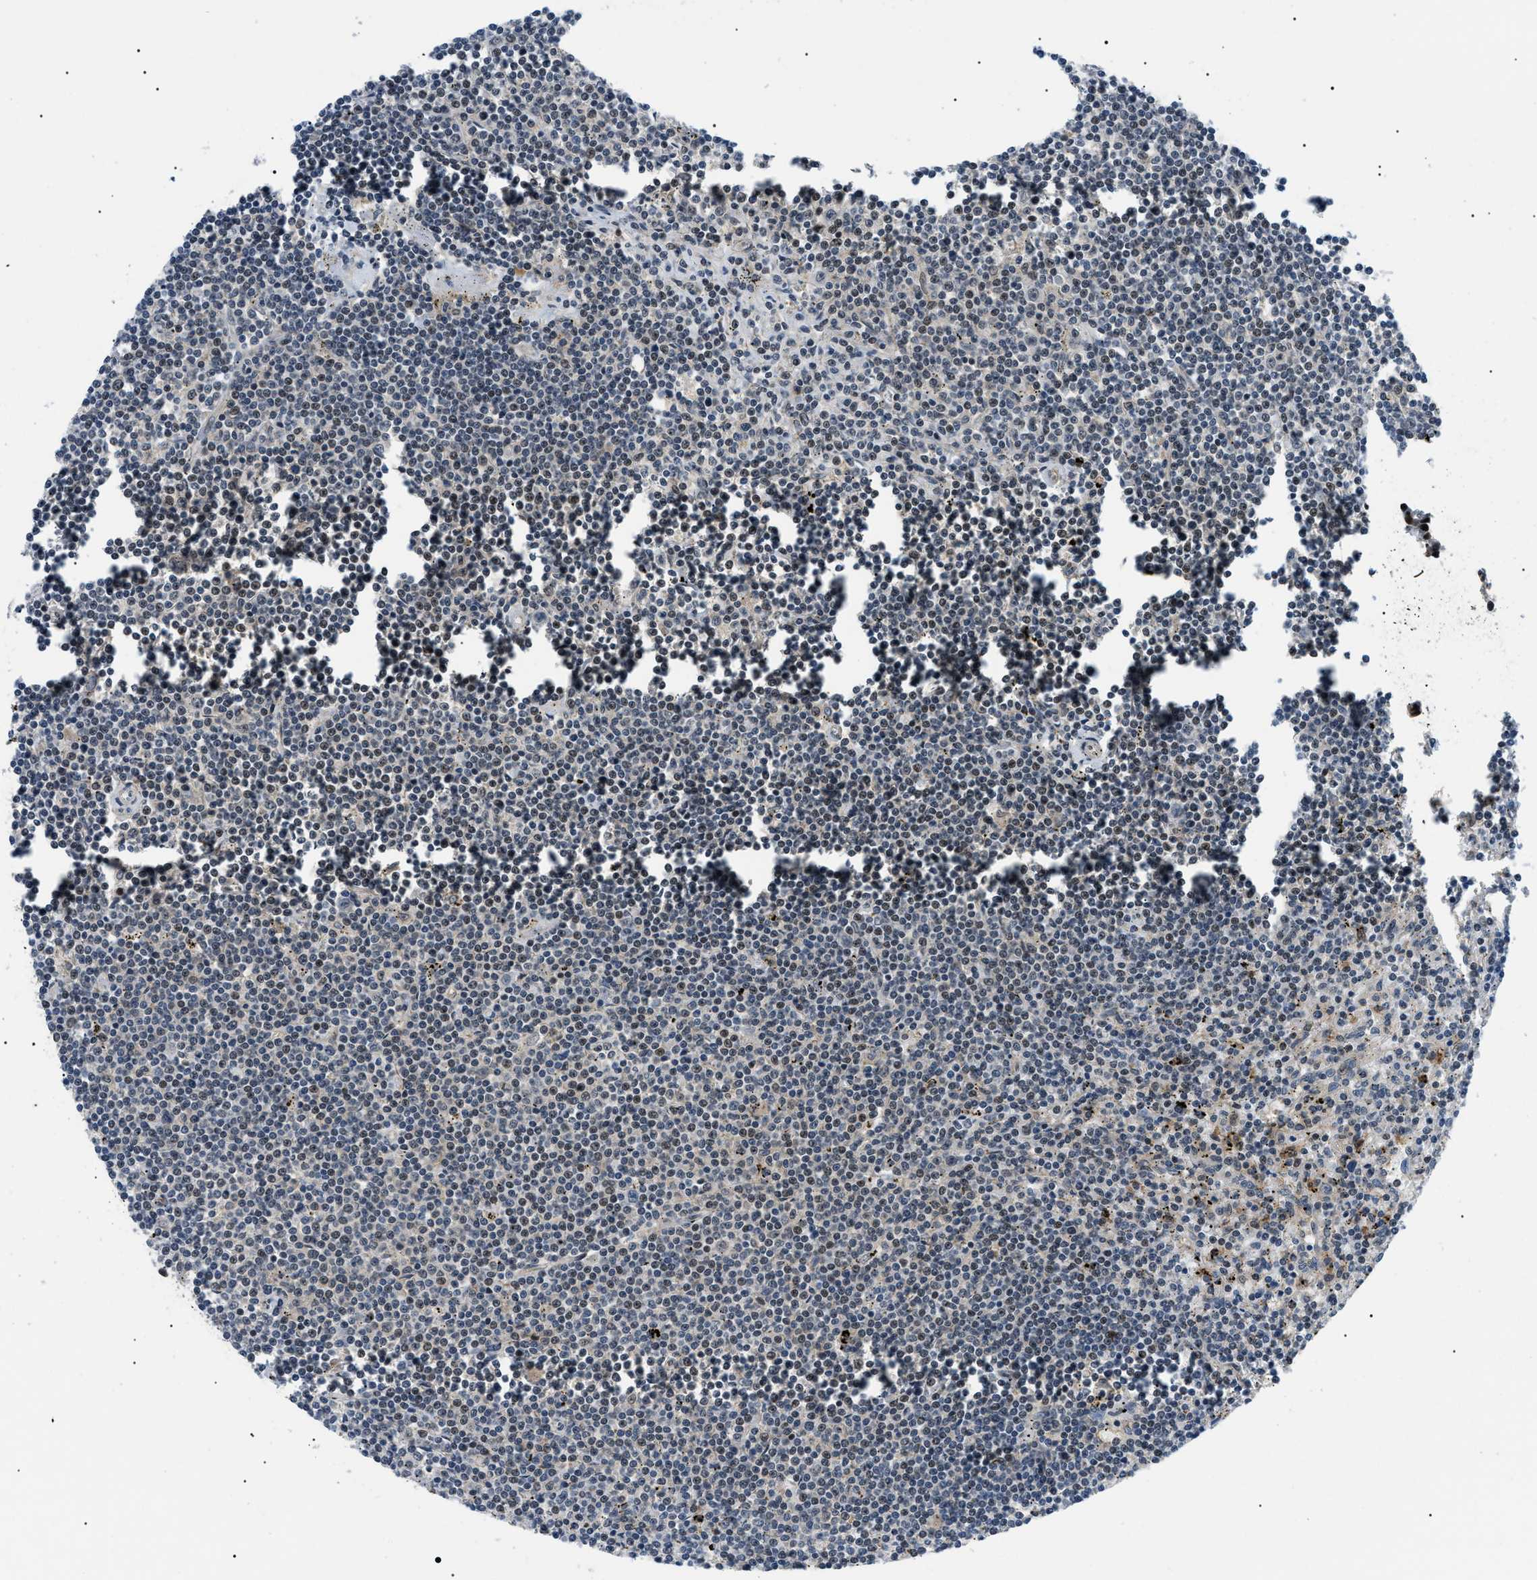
{"staining": {"intensity": "negative", "quantity": "none", "location": "none"}, "tissue": "lymphoma", "cell_type": "Tumor cells", "image_type": "cancer", "snomed": [{"axis": "morphology", "description": "Malignant lymphoma, non-Hodgkin's type, Low grade"}, {"axis": "topography", "description": "Spleen"}], "caption": "This photomicrograph is of lymphoma stained with immunohistochemistry (IHC) to label a protein in brown with the nuclei are counter-stained blue. There is no positivity in tumor cells.", "gene": "RBM15", "patient": {"sex": "male", "age": 76}}